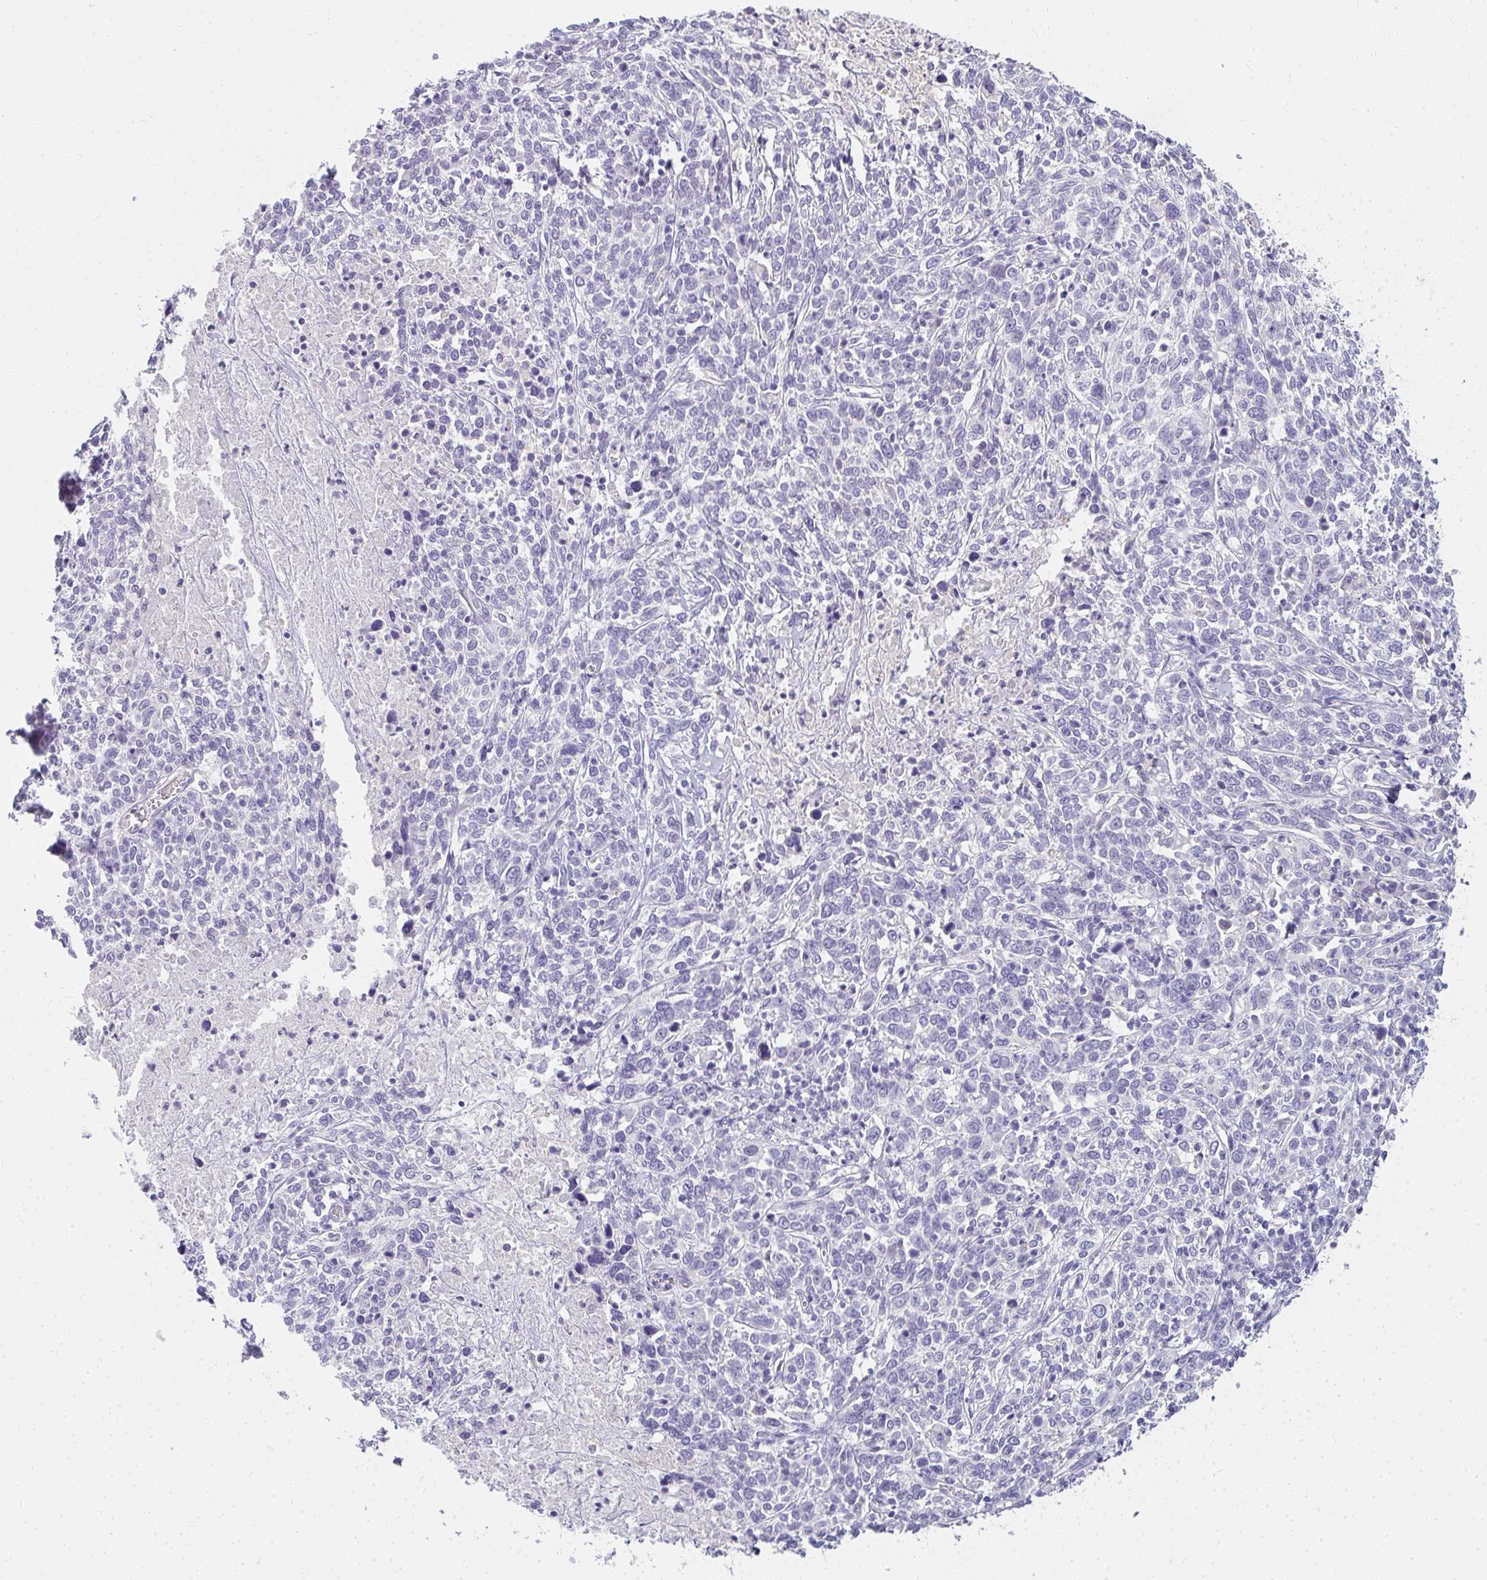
{"staining": {"intensity": "negative", "quantity": "none", "location": "none"}, "tissue": "cervical cancer", "cell_type": "Tumor cells", "image_type": "cancer", "snomed": [{"axis": "morphology", "description": "Squamous cell carcinoma, NOS"}, {"axis": "topography", "description": "Cervix"}], "caption": "Cervical cancer (squamous cell carcinoma) was stained to show a protein in brown. There is no significant staining in tumor cells. (DAB (3,3'-diaminobenzidine) immunohistochemistry (IHC) visualized using brightfield microscopy, high magnification).", "gene": "PPP1R3G", "patient": {"sex": "female", "age": 46}}